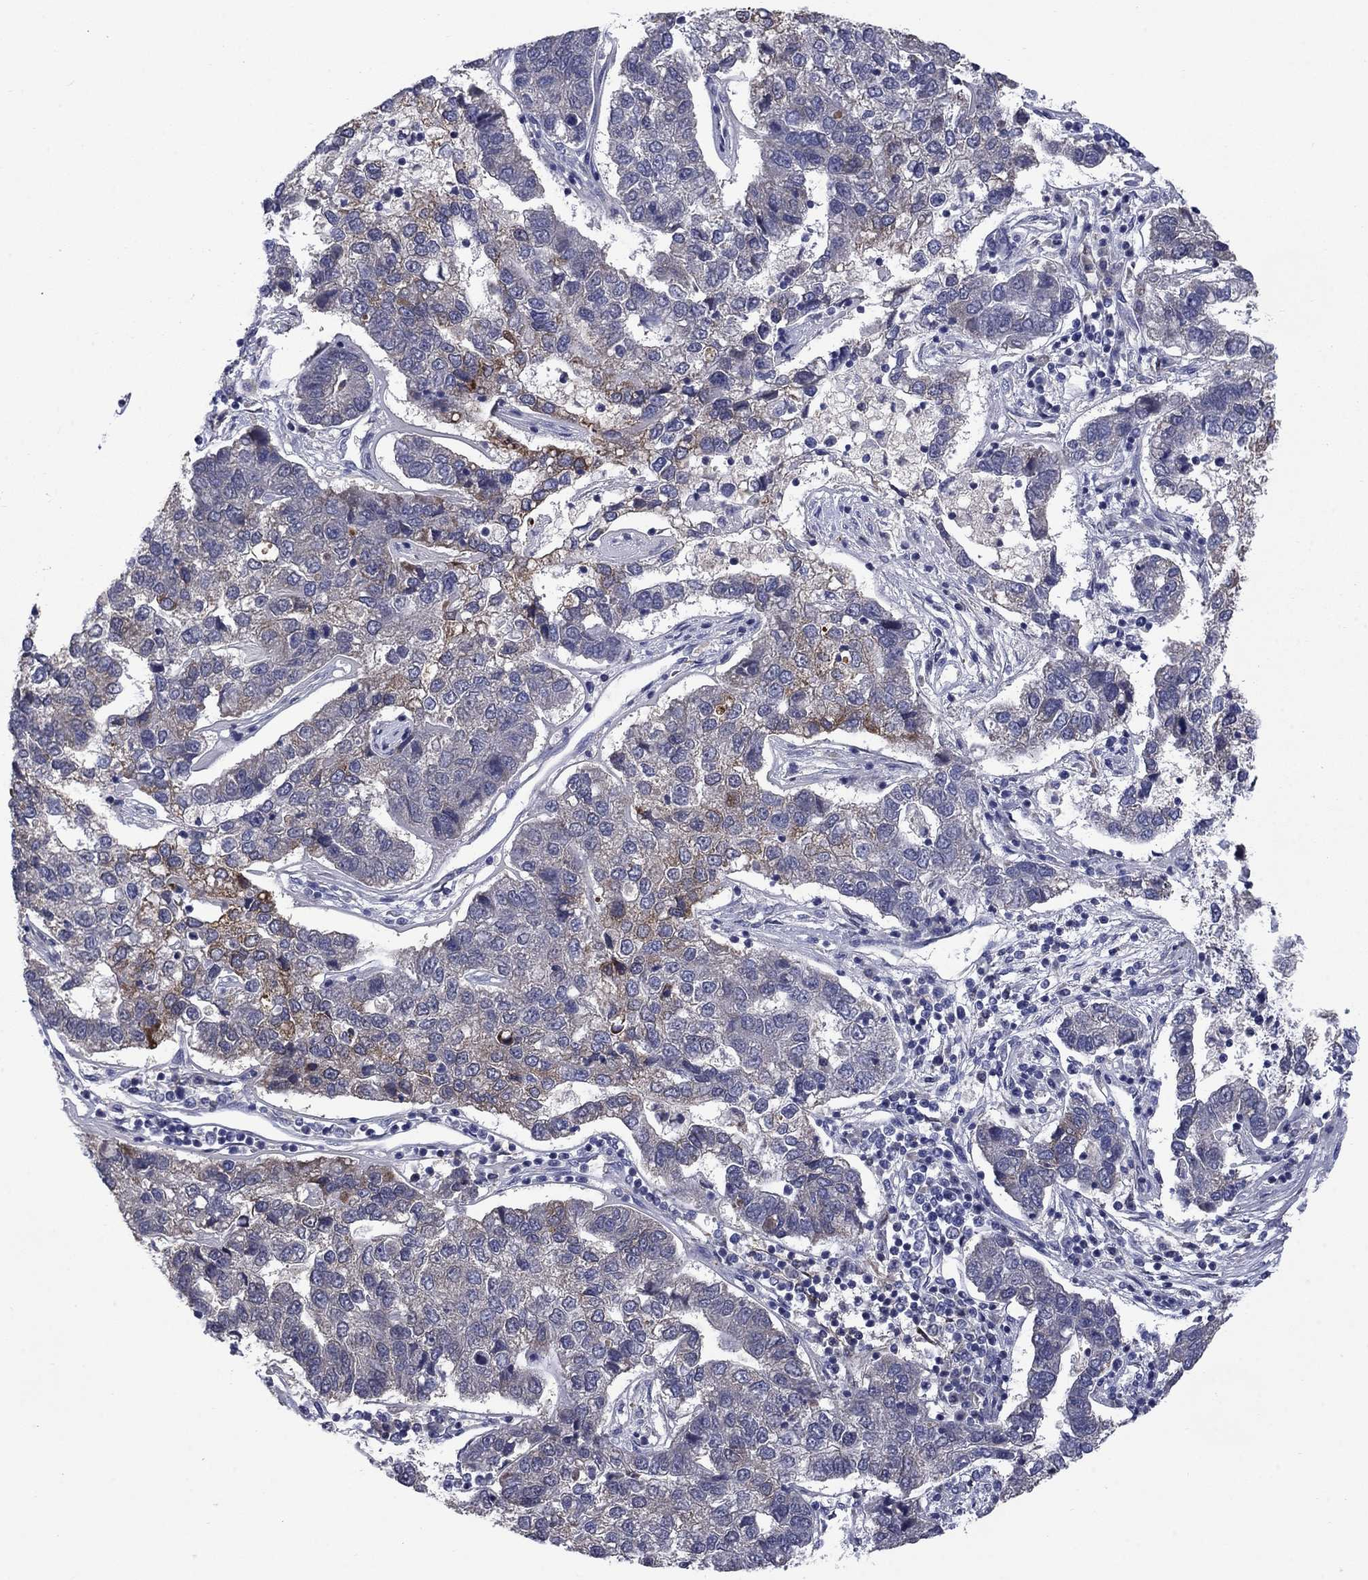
{"staining": {"intensity": "moderate", "quantity": "<25%", "location": "cytoplasmic/membranous"}, "tissue": "pancreatic cancer", "cell_type": "Tumor cells", "image_type": "cancer", "snomed": [{"axis": "morphology", "description": "Adenocarcinoma, NOS"}, {"axis": "topography", "description": "Pancreas"}], "caption": "Pancreatic adenocarcinoma stained with immunohistochemistry demonstrates moderate cytoplasmic/membranous expression in approximately <25% of tumor cells.", "gene": "FRK", "patient": {"sex": "female", "age": 61}}